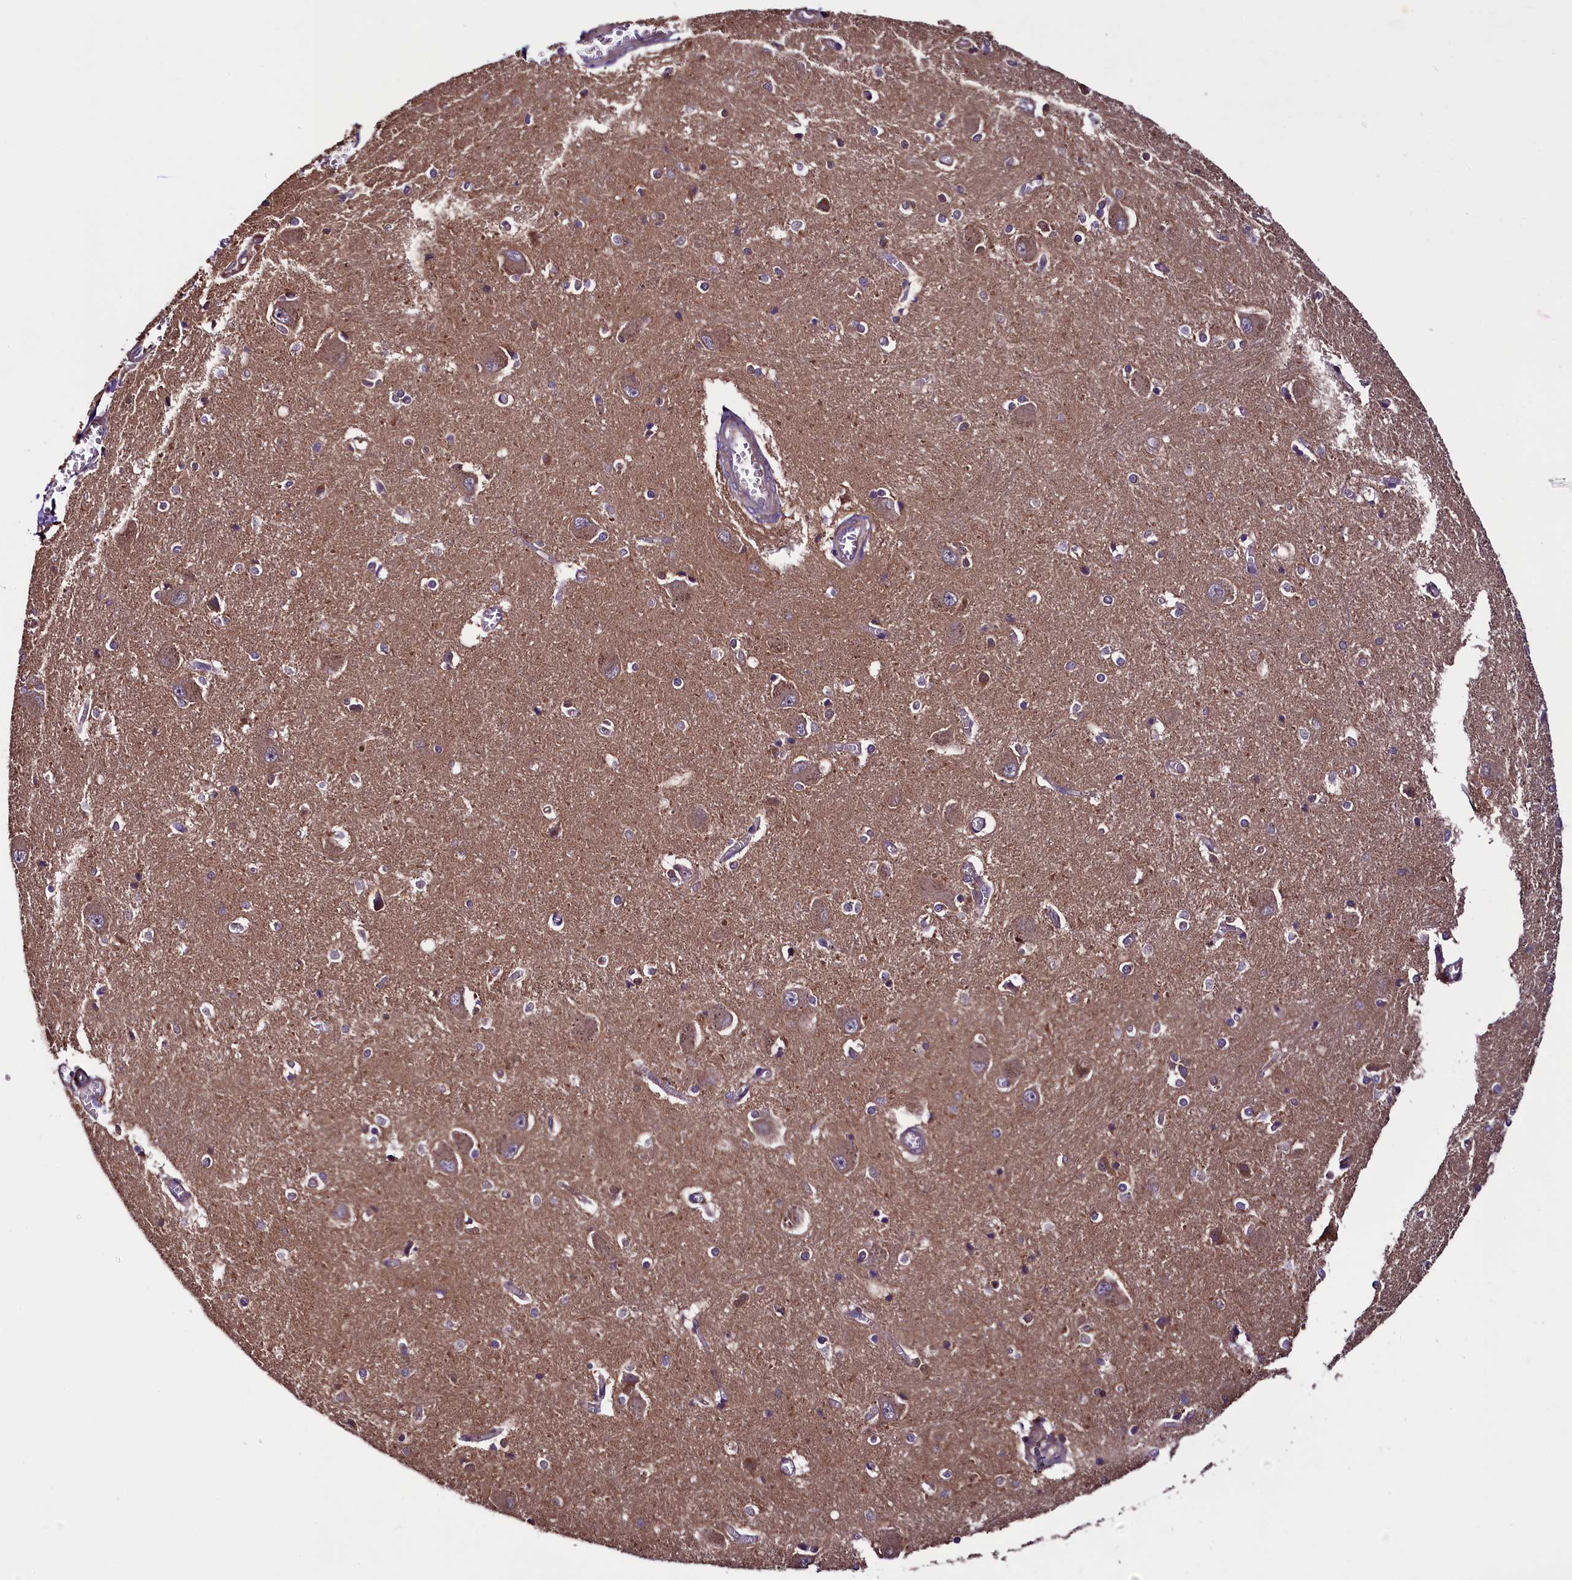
{"staining": {"intensity": "moderate", "quantity": "<25%", "location": "cytoplasmic/membranous"}, "tissue": "caudate", "cell_type": "Glial cells", "image_type": "normal", "snomed": [{"axis": "morphology", "description": "Normal tissue, NOS"}, {"axis": "topography", "description": "Lateral ventricle wall"}], "caption": "This micrograph demonstrates unremarkable caudate stained with IHC to label a protein in brown. The cytoplasmic/membranous of glial cells show moderate positivity for the protein. Nuclei are counter-stained blue.", "gene": "RPUSD2", "patient": {"sex": "male", "age": 37}}